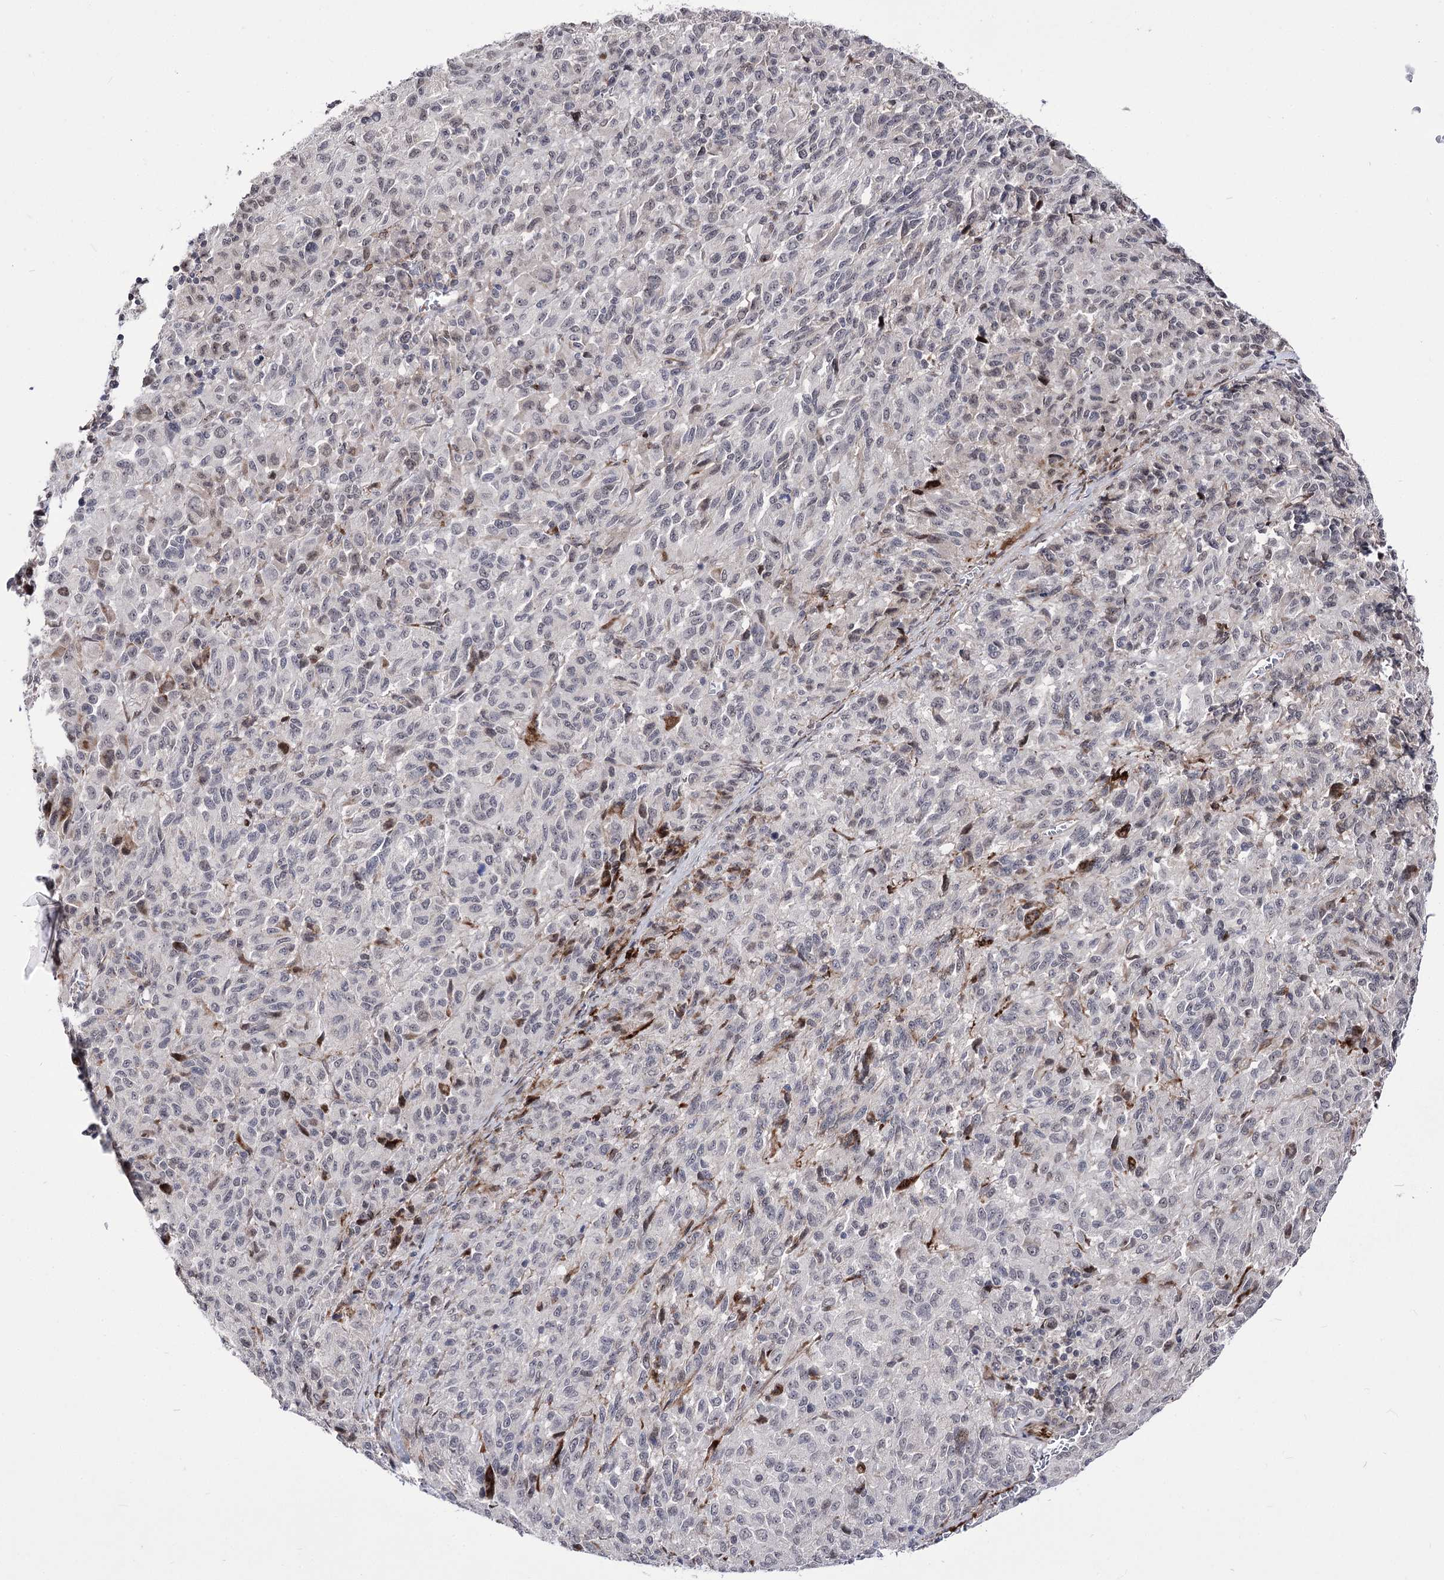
{"staining": {"intensity": "negative", "quantity": "none", "location": "none"}, "tissue": "melanoma", "cell_type": "Tumor cells", "image_type": "cancer", "snomed": [{"axis": "morphology", "description": "Malignant melanoma, Metastatic site"}, {"axis": "topography", "description": "Lung"}], "caption": "This is an immunohistochemistry image of melanoma. There is no expression in tumor cells.", "gene": "STOX1", "patient": {"sex": "male", "age": 64}}